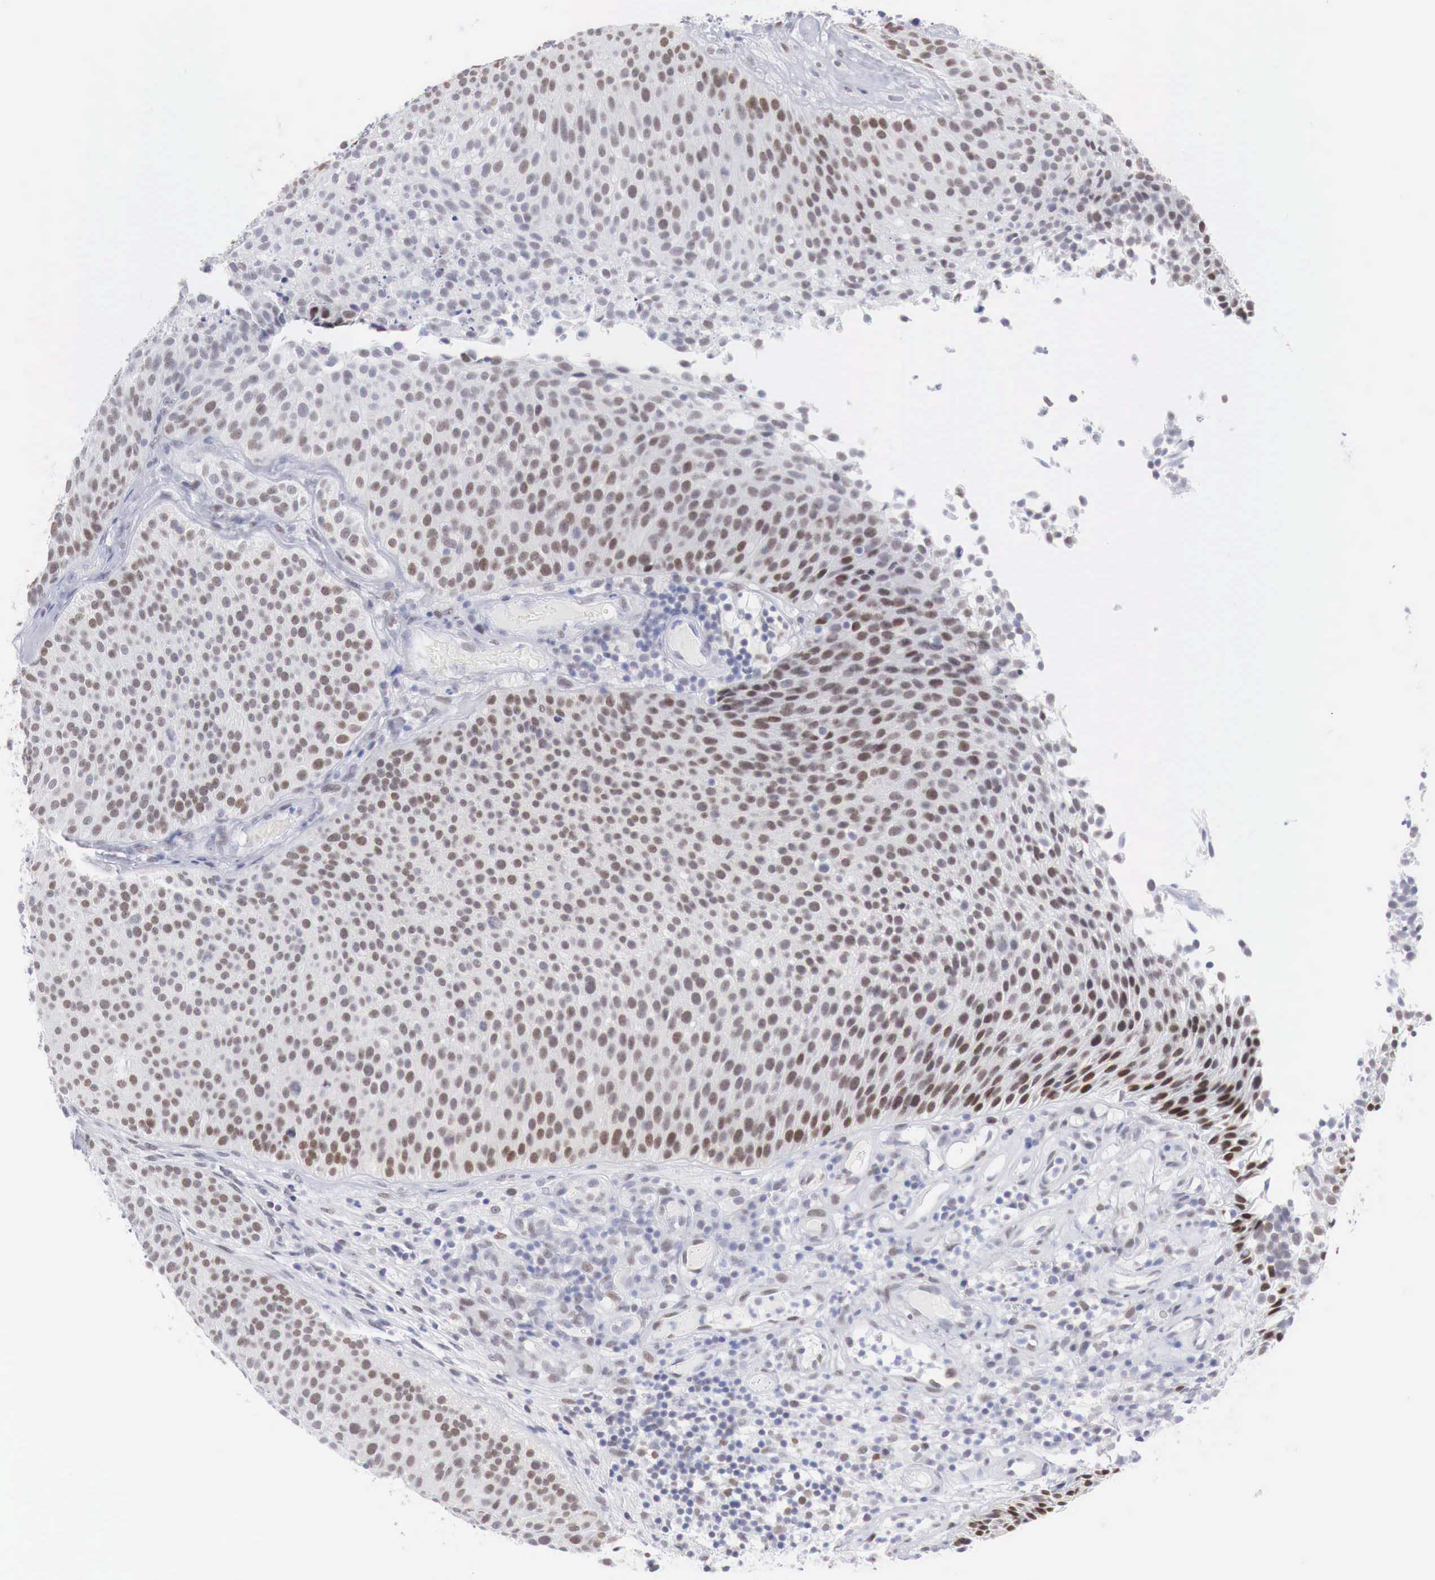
{"staining": {"intensity": "moderate", "quantity": ">75%", "location": "nuclear"}, "tissue": "urothelial cancer", "cell_type": "Tumor cells", "image_type": "cancer", "snomed": [{"axis": "morphology", "description": "Urothelial carcinoma, Low grade"}, {"axis": "topography", "description": "Urinary bladder"}], "caption": "Immunohistochemical staining of urothelial cancer exhibits medium levels of moderate nuclear protein staining in approximately >75% of tumor cells. Nuclei are stained in blue.", "gene": "FOXP2", "patient": {"sex": "male", "age": 85}}